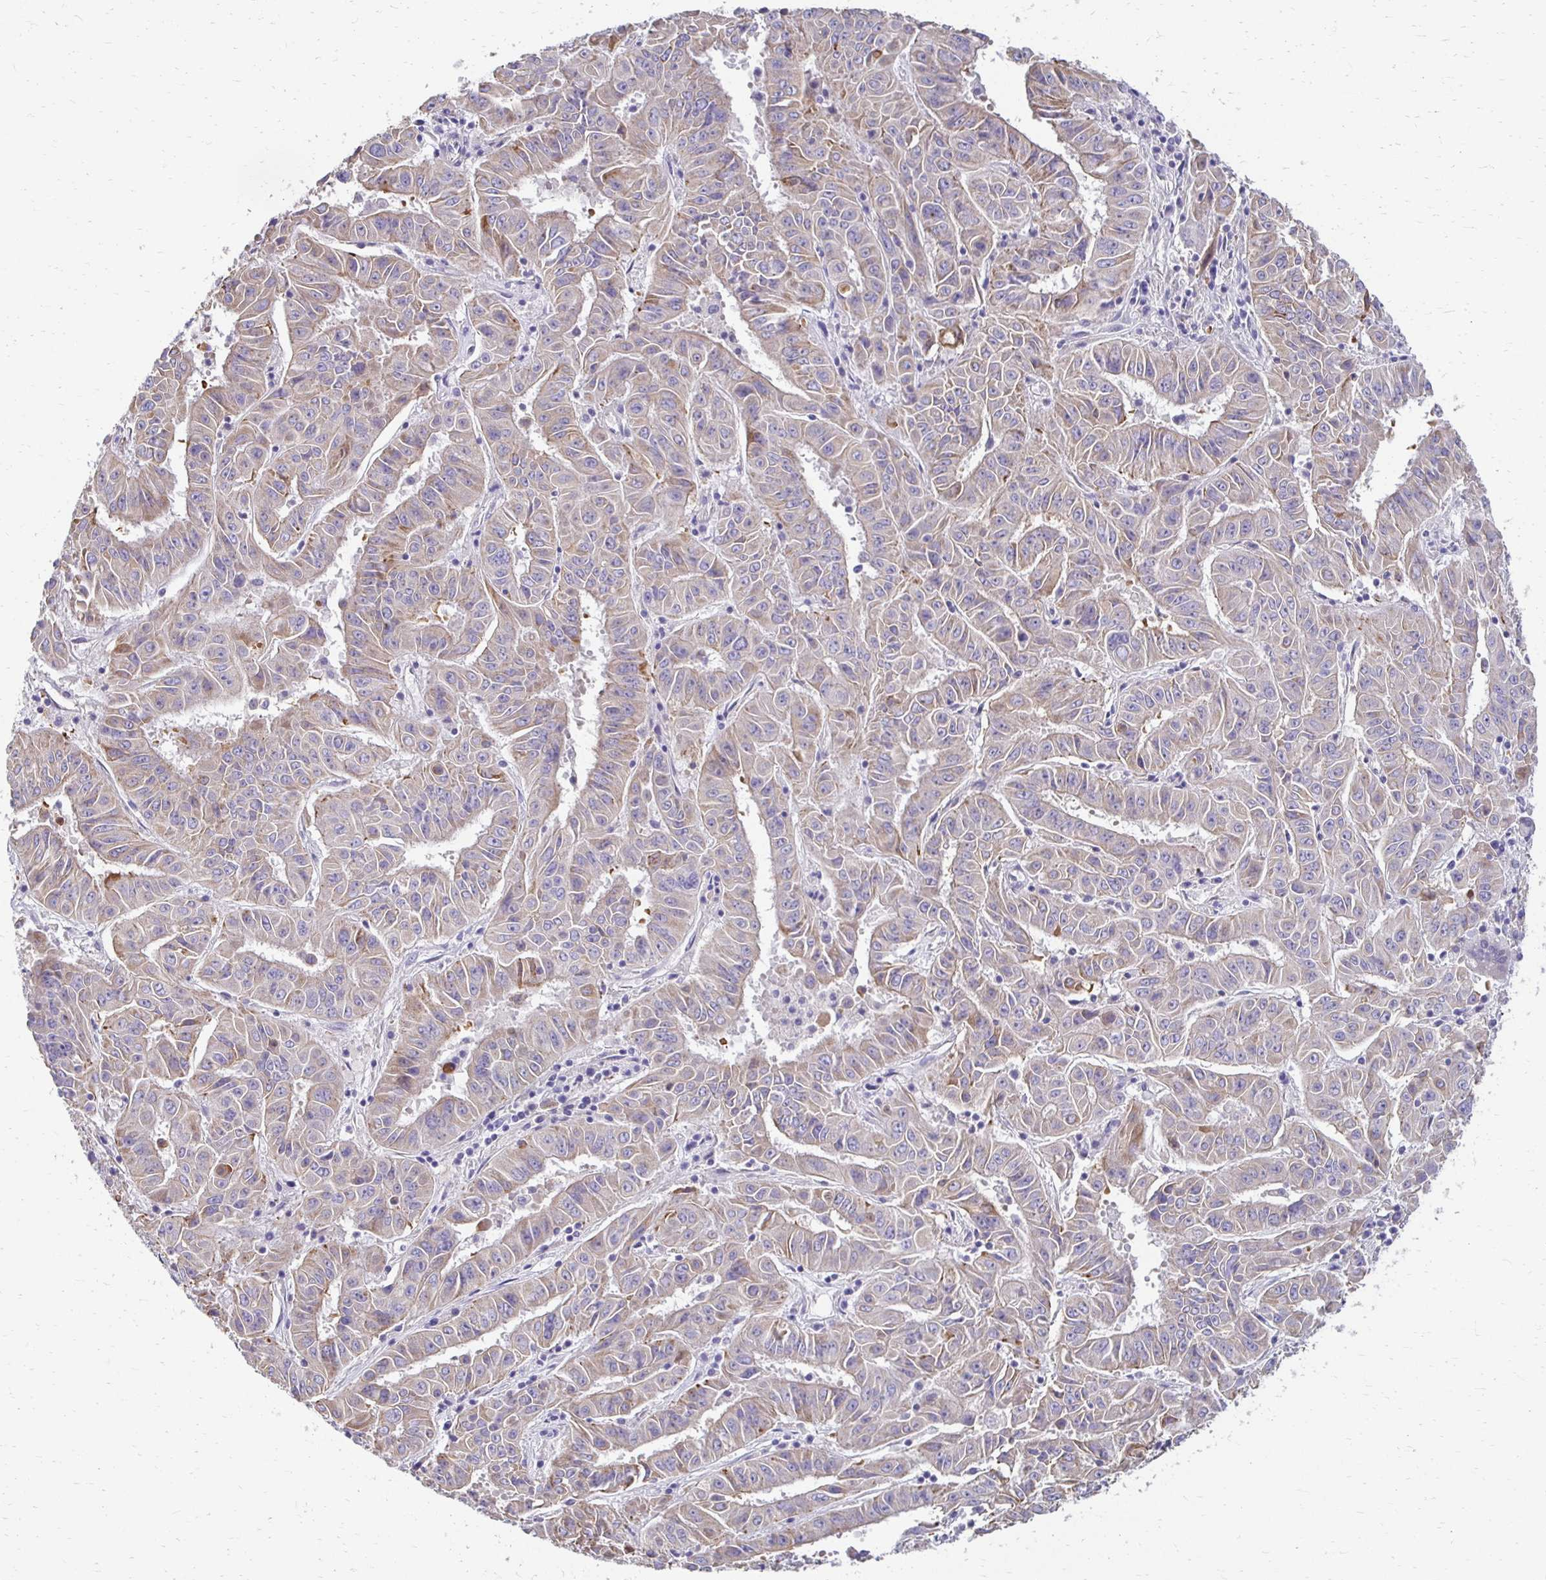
{"staining": {"intensity": "weak", "quantity": "<25%", "location": "cytoplasmic/membranous"}, "tissue": "pancreatic cancer", "cell_type": "Tumor cells", "image_type": "cancer", "snomed": [{"axis": "morphology", "description": "Adenocarcinoma, NOS"}, {"axis": "topography", "description": "Pancreas"}], "caption": "Immunohistochemical staining of pancreatic adenocarcinoma exhibits no significant staining in tumor cells. Nuclei are stained in blue.", "gene": "AKAP6", "patient": {"sex": "male", "age": 63}}